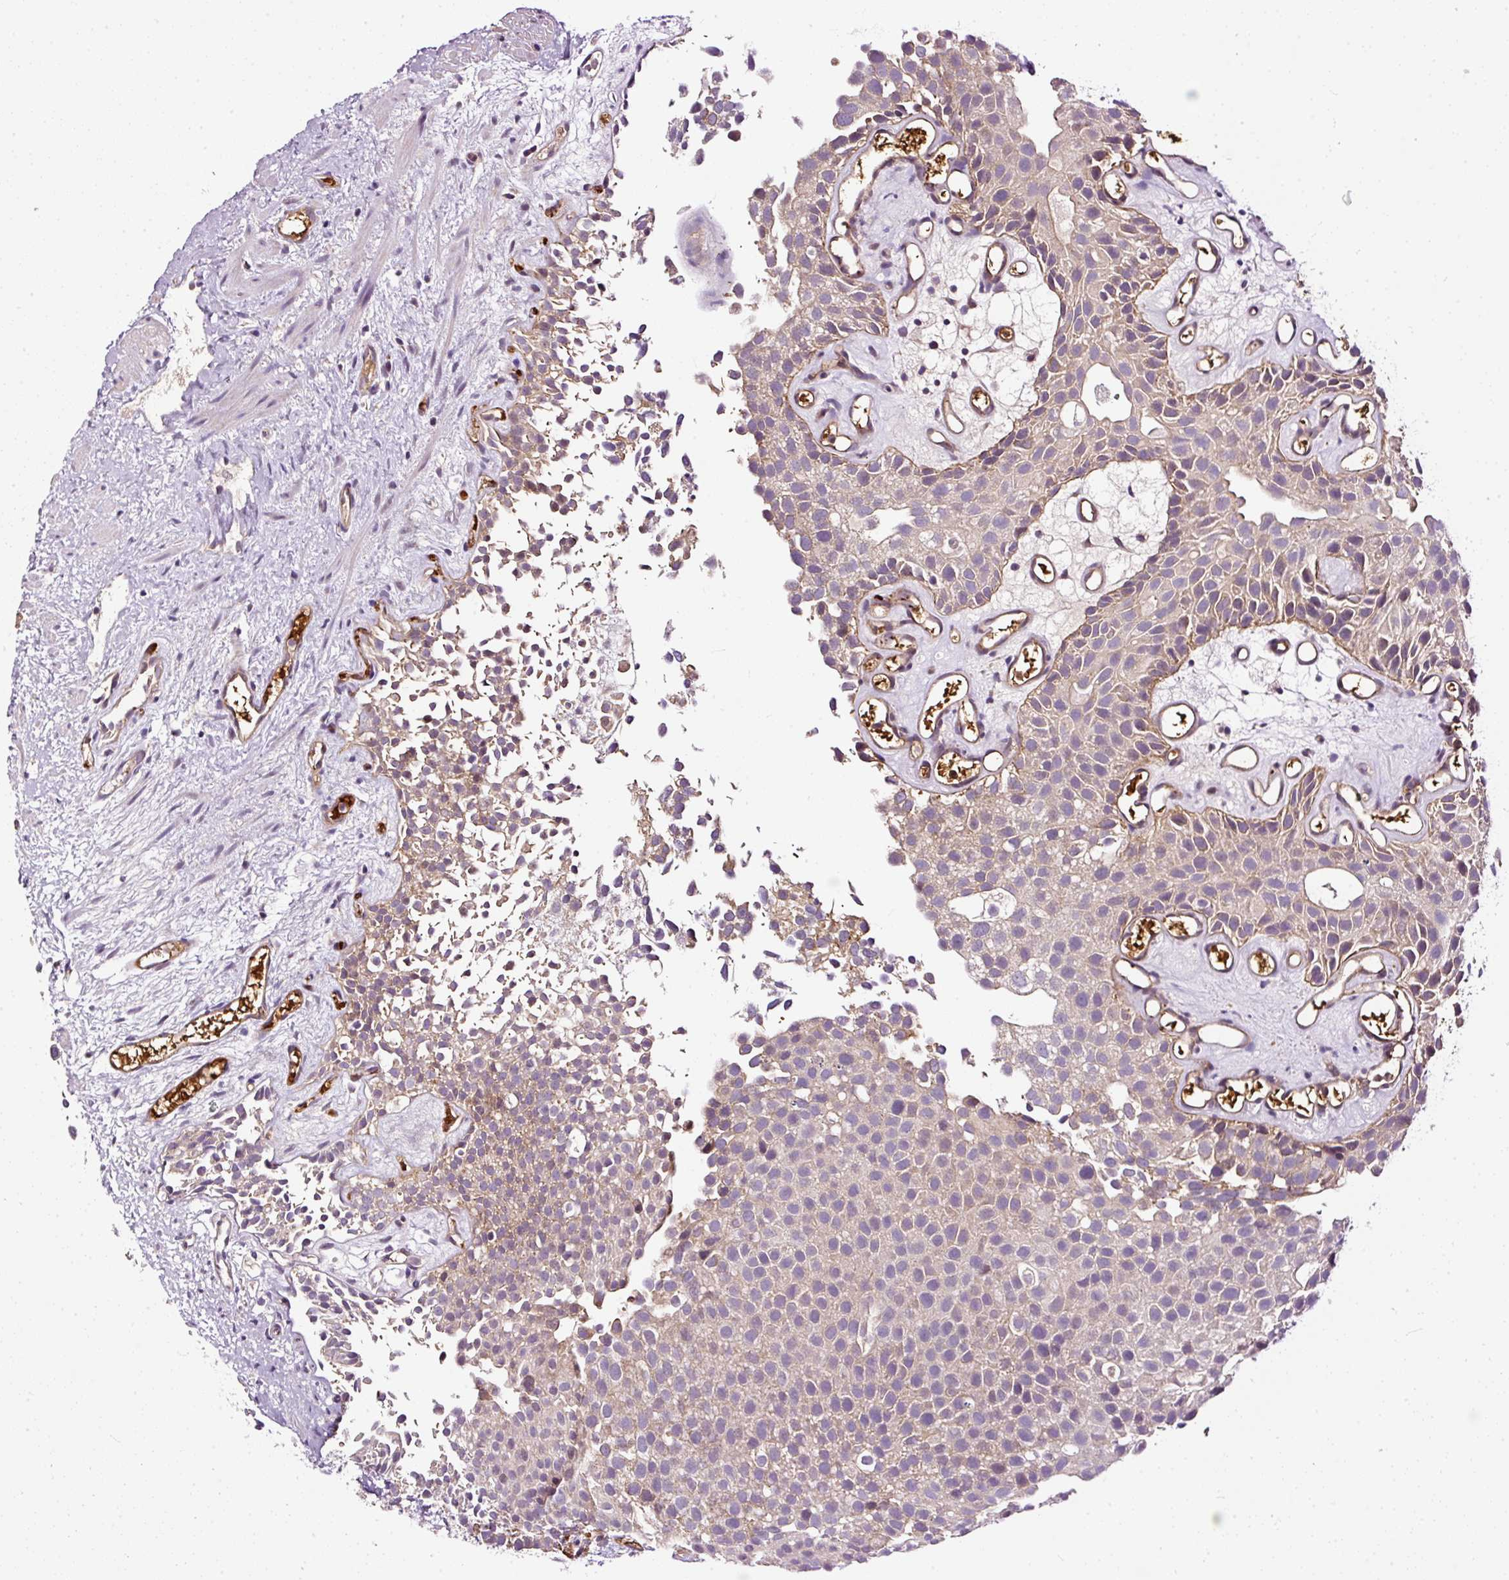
{"staining": {"intensity": "weak", "quantity": "25%-75%", "location": "cytoplasmic/membranous"}, "tissue": "urothelial cancer", "cell_type": "Tumor cells", "image_type": "cancer", "snomed": [{"axis": "morphology", "description": "Urothelial carcinoma, Low grade"}, {"axis": "topography", "description": "Urinary bladder"}], "caption": "This is an image of immunohistochemistry staining of low-grade urothelial carcinoma, which shows weak positivity in the cytoplasmic/membranous of tumor cells.", "gene": "USHBP1", "patient": {"sex": "male", "age": 88}}